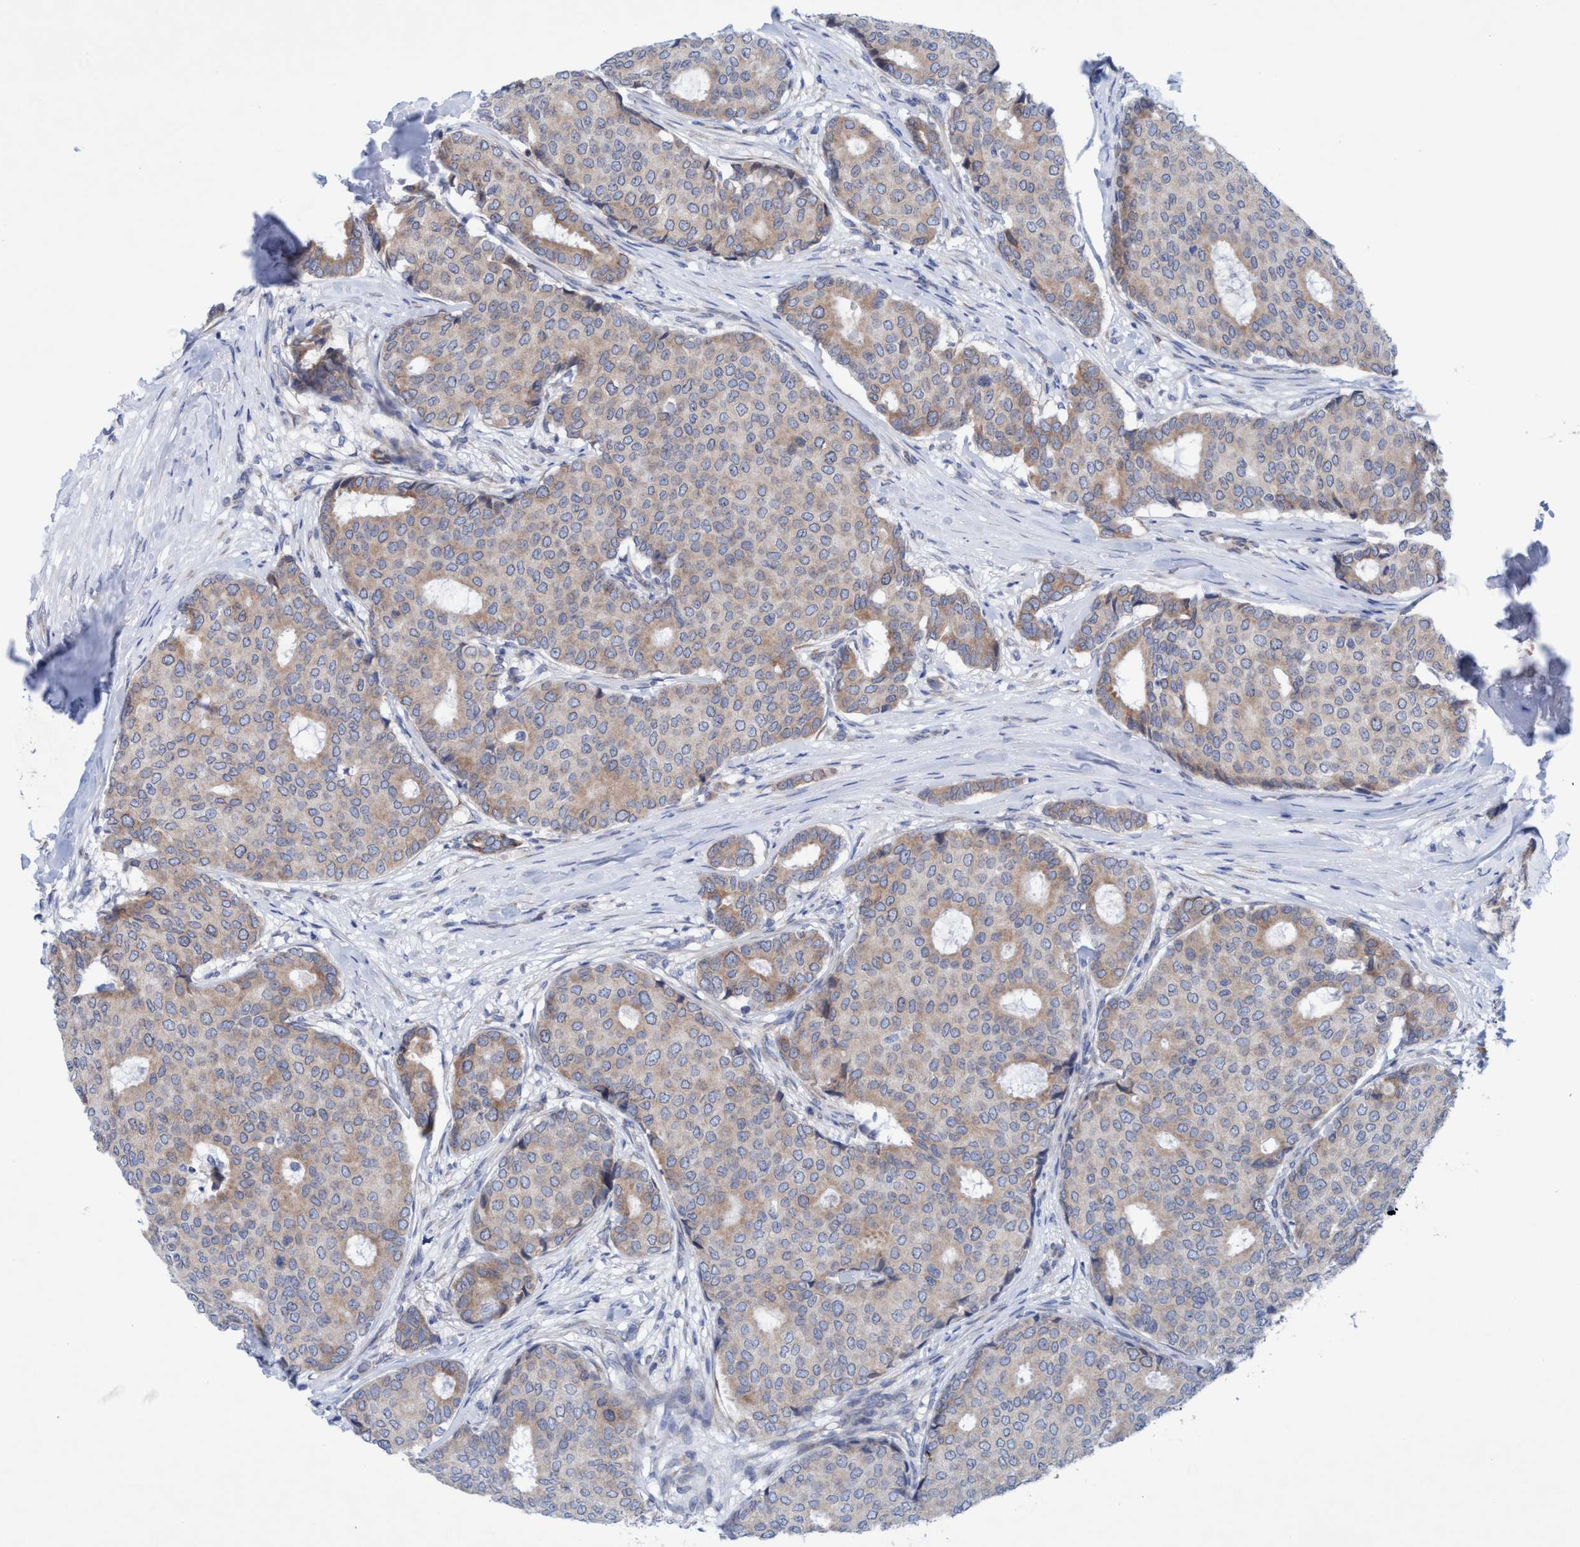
{"staining": {"intensity": "weak", "quantity": ">75%", "location": "cytoplasmic/membranous"}, "tissue": "breast cancer", "cell_type": "Tumor cells", "image_type": "cancer", "snomed": [{"axis": "morphology", "description": "Duct carcinoma"}, {"axis": "topography", "description": "Breast"}], "caption": "A micrograph of breast cancer stained for a protein exhibits weak cytoplasmic/membranous brown staining in tumor cells.", "gene": "RSAD1", "patient": {"sex": "female", "age": 75}}